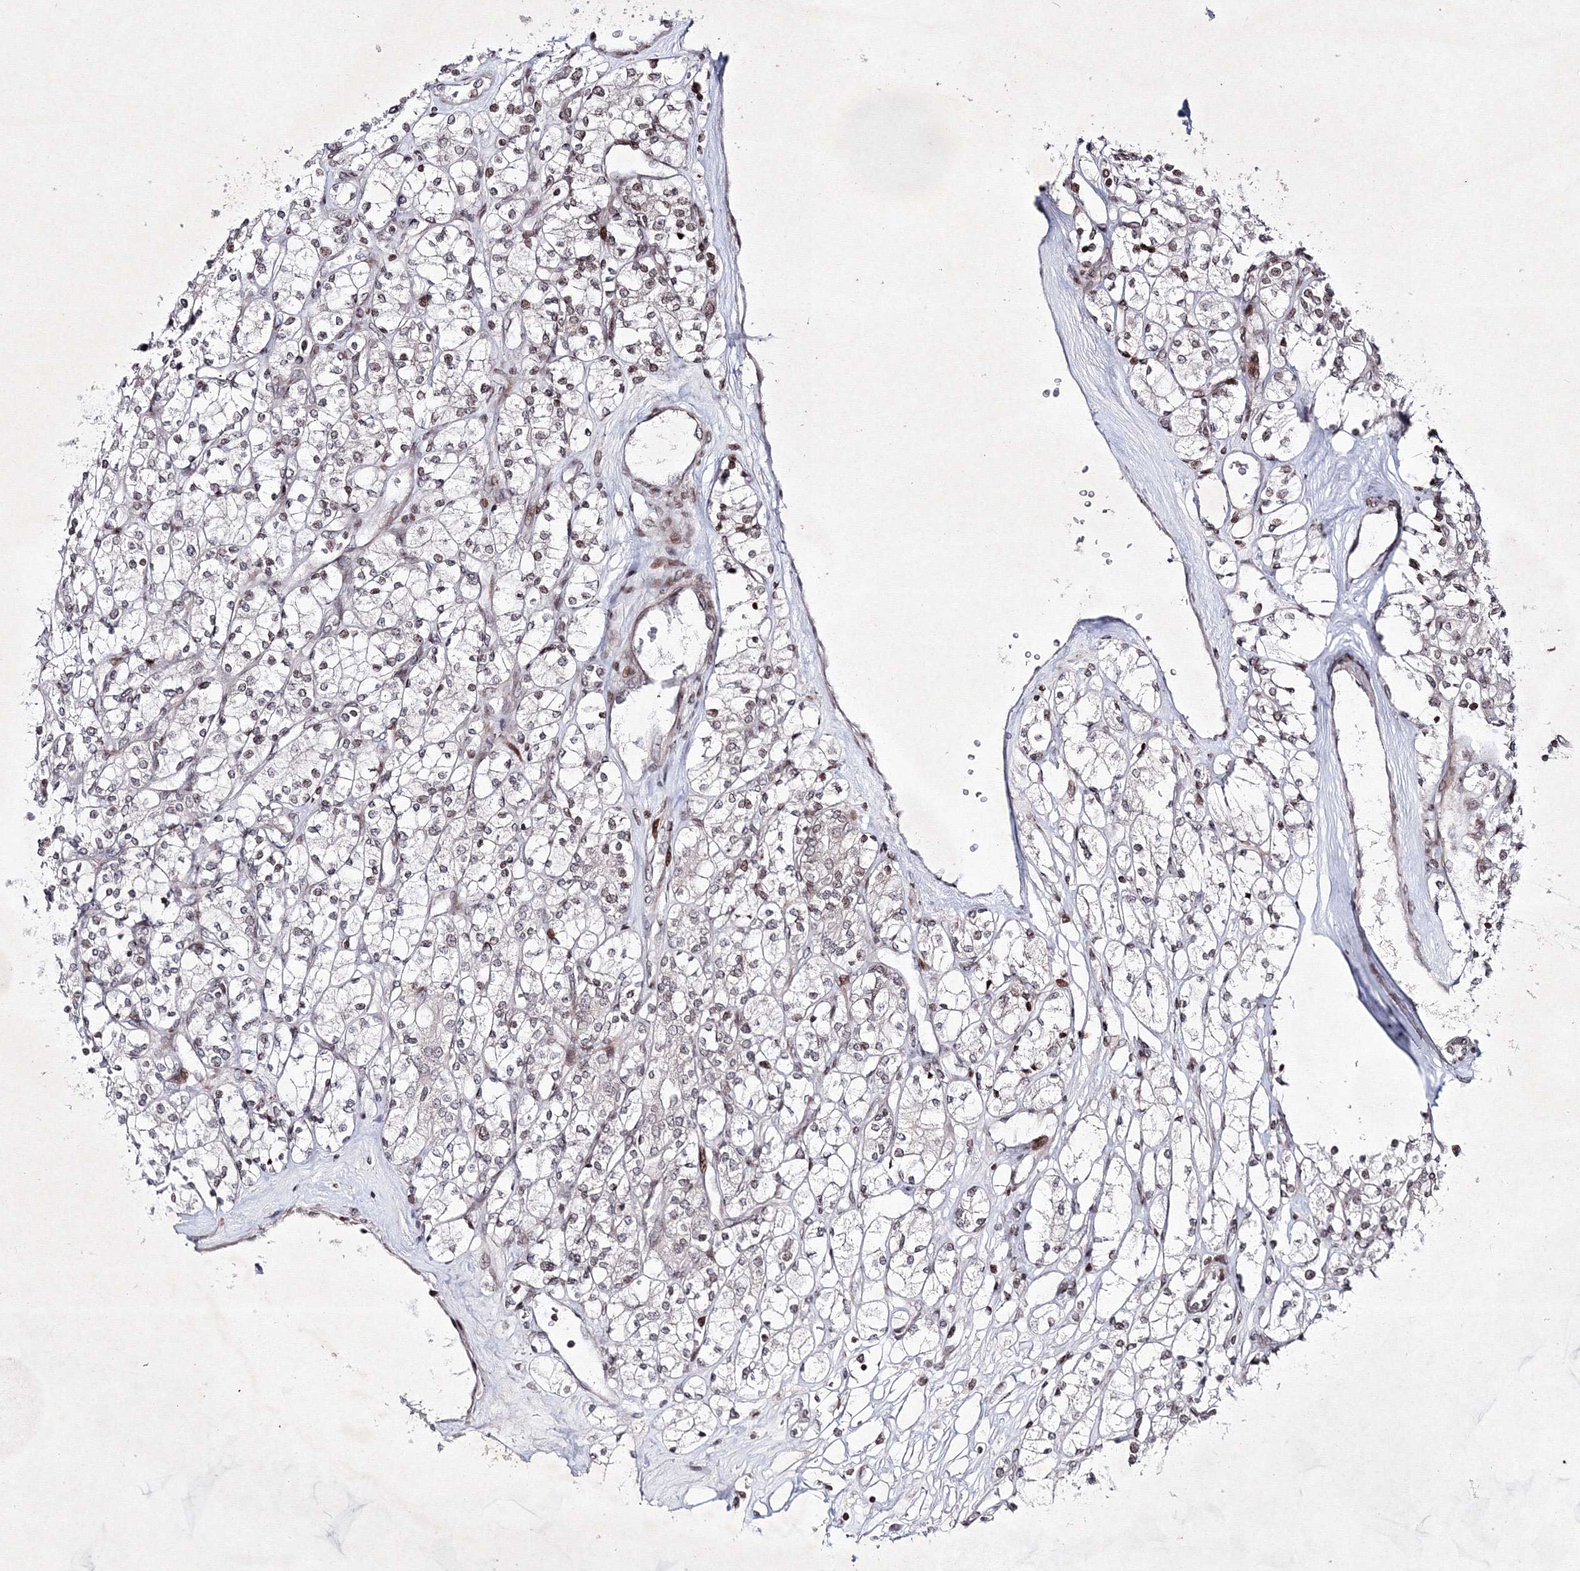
{"staining": {"intensity": "negative", "quantity": "none", "location": "none"}, "tissue": "renal cancer", "cell_type": "Tumor cells", "image_type": "cancer", "snomed": [{"axis": "morphology", "description": "Adenocarcinoma, NOS"}, {"axis": "topography", "description": "Kidney"}], "caption": "This is an immunohistochemistry (IHC) photomicrograph of renal cancer (adenocarcinoma). There is no staining in tumor cells.", "gene": "SMIM29", "patient": {"sex": "male", "age": 77}}